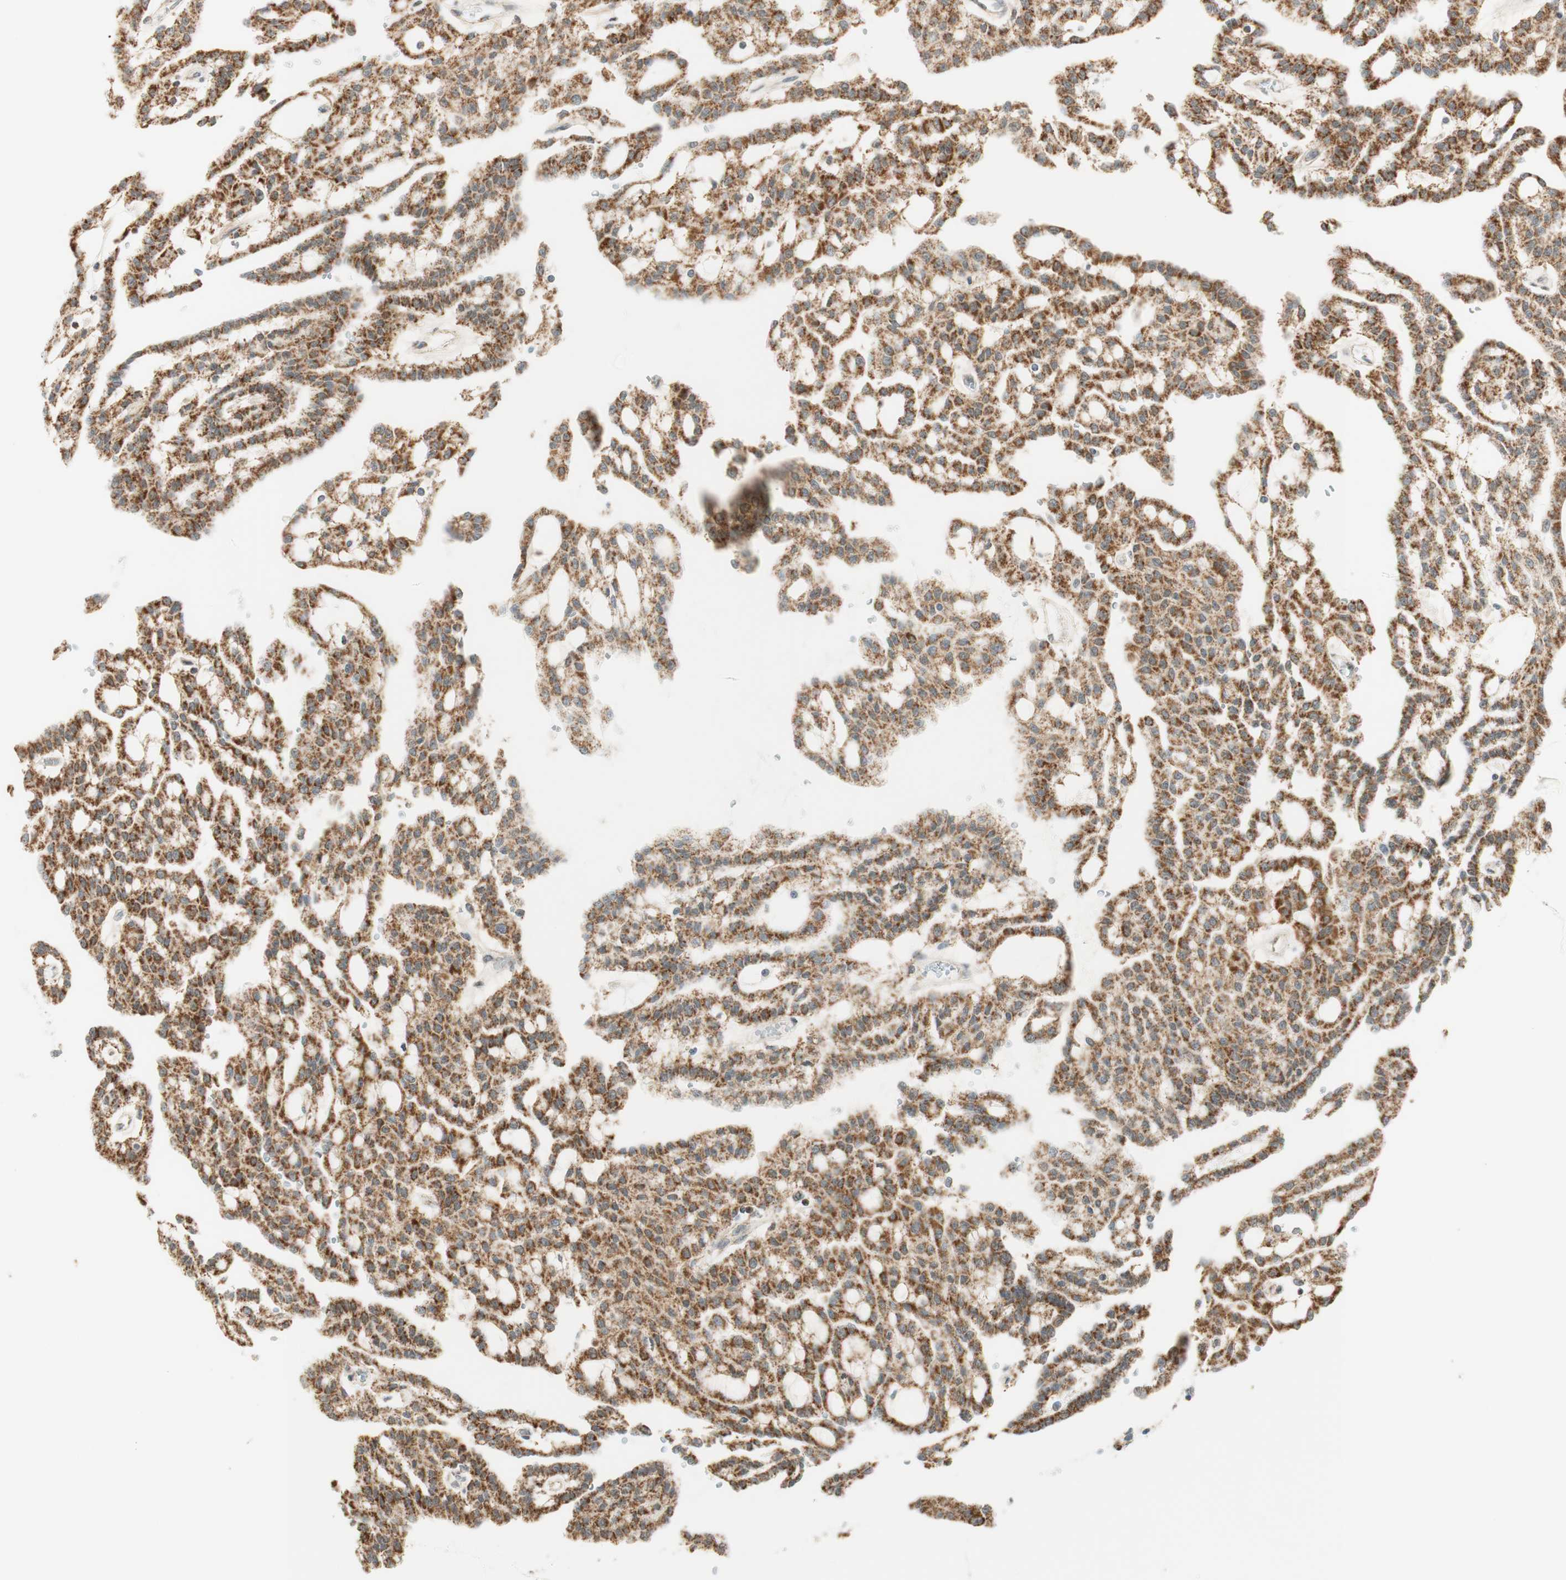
{"staining": {"intensity": "moderate", "quantity": ">75%", "location": "cytoplasmic/membranous"}, "tissue": "renal cancer", "cell_type": "Tumor cells", "image_type": "cancer", "snomed": [{"axis": "morphology", "description": "Adenocarcinoma, NOS"}, {"axis": "topography", "description": "Kidney"}], "caption": "Immunohistochemistry (IHC) micrograph of renal adenocarcinoma stained for a protein (brown), which exhibits medium levels of moderate cytoplasmic/membranous positivity in about >75% of tumor cells.", "gene": "ZNF782", "patient": {"sex": "male", "age": 63}}